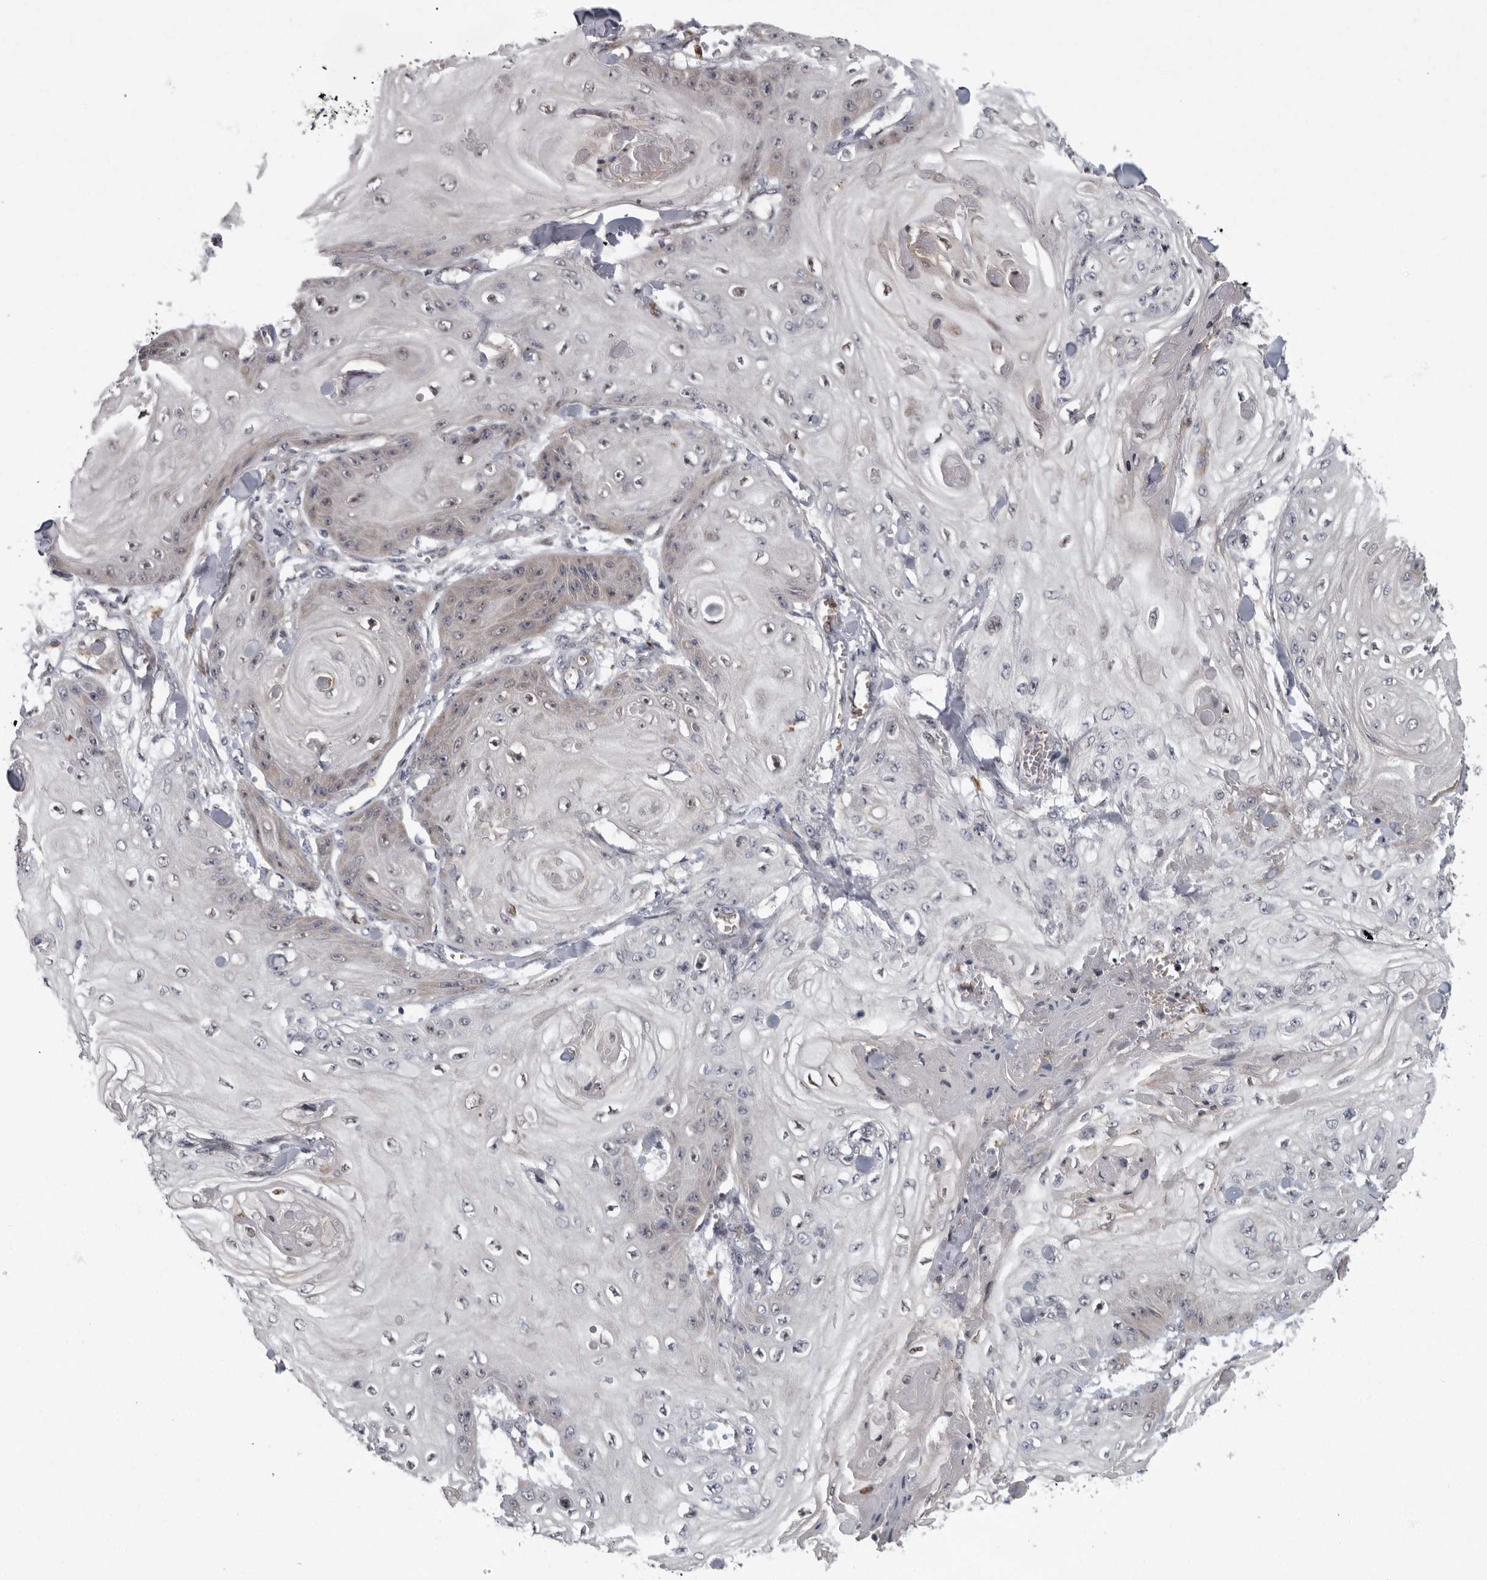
{"staining": {"intensity": "negative", "quantity": "none", "location": "none"}, "tissue": "skin cancer", "cell_type": "Tumor cells", "image_type": "cancer", "snomed": [{"axis": "morphology", "description": "Squamous cell carcinoma, NOS"}, {"axis": "topography", "description": "Skin"}], "caption": "Image shows no protein positivity in tumor cells of skin cancer (squamous cell carcinoma) tissue.", "gene": "PDCD11", "patient": {"sex": "male", "age": 74}}